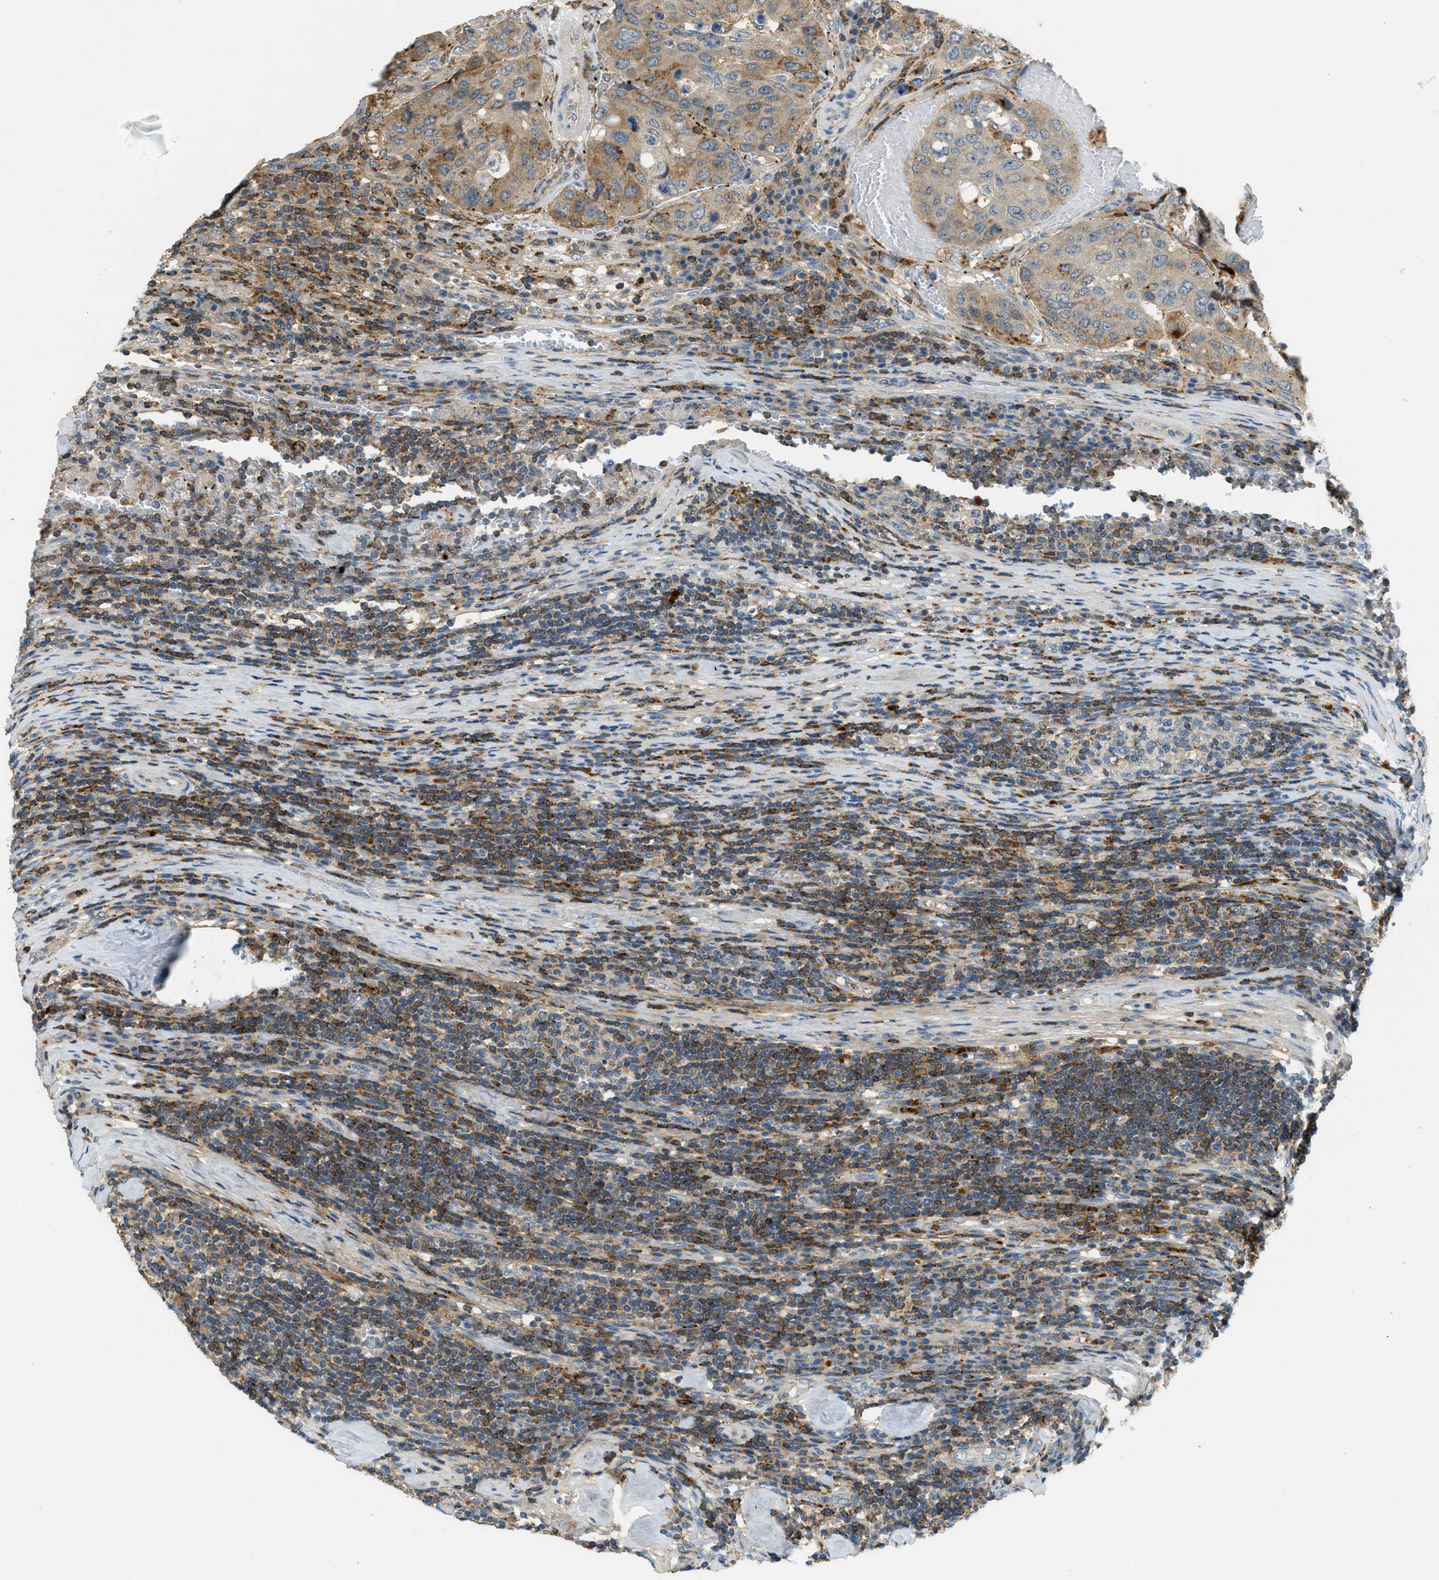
{"staining": {"intensity": "moderate", "quantity": "25%-75%", "location": "cytoplasmic/membranous"}, "tissue": "urothelial cancer", "cell_type": "Tumor cells", "image_type": "cancer", "snomed": [{"axis": "morphology", "description": "Urothelial carcinoma, High grade"}, {"axis": "topography", "description": "Lymph node"}, {"axis": "topography", "description": "Urinary bladder"}], "caption": "This photomicrograph demonstrates IHC staining of urothelial cancer, with medium moderate cytoplasmic/membranous staining in about 25%-75% of tumor cells.", "gene": "PLBD2", "patient": {"sex": "male", "age": 51}}